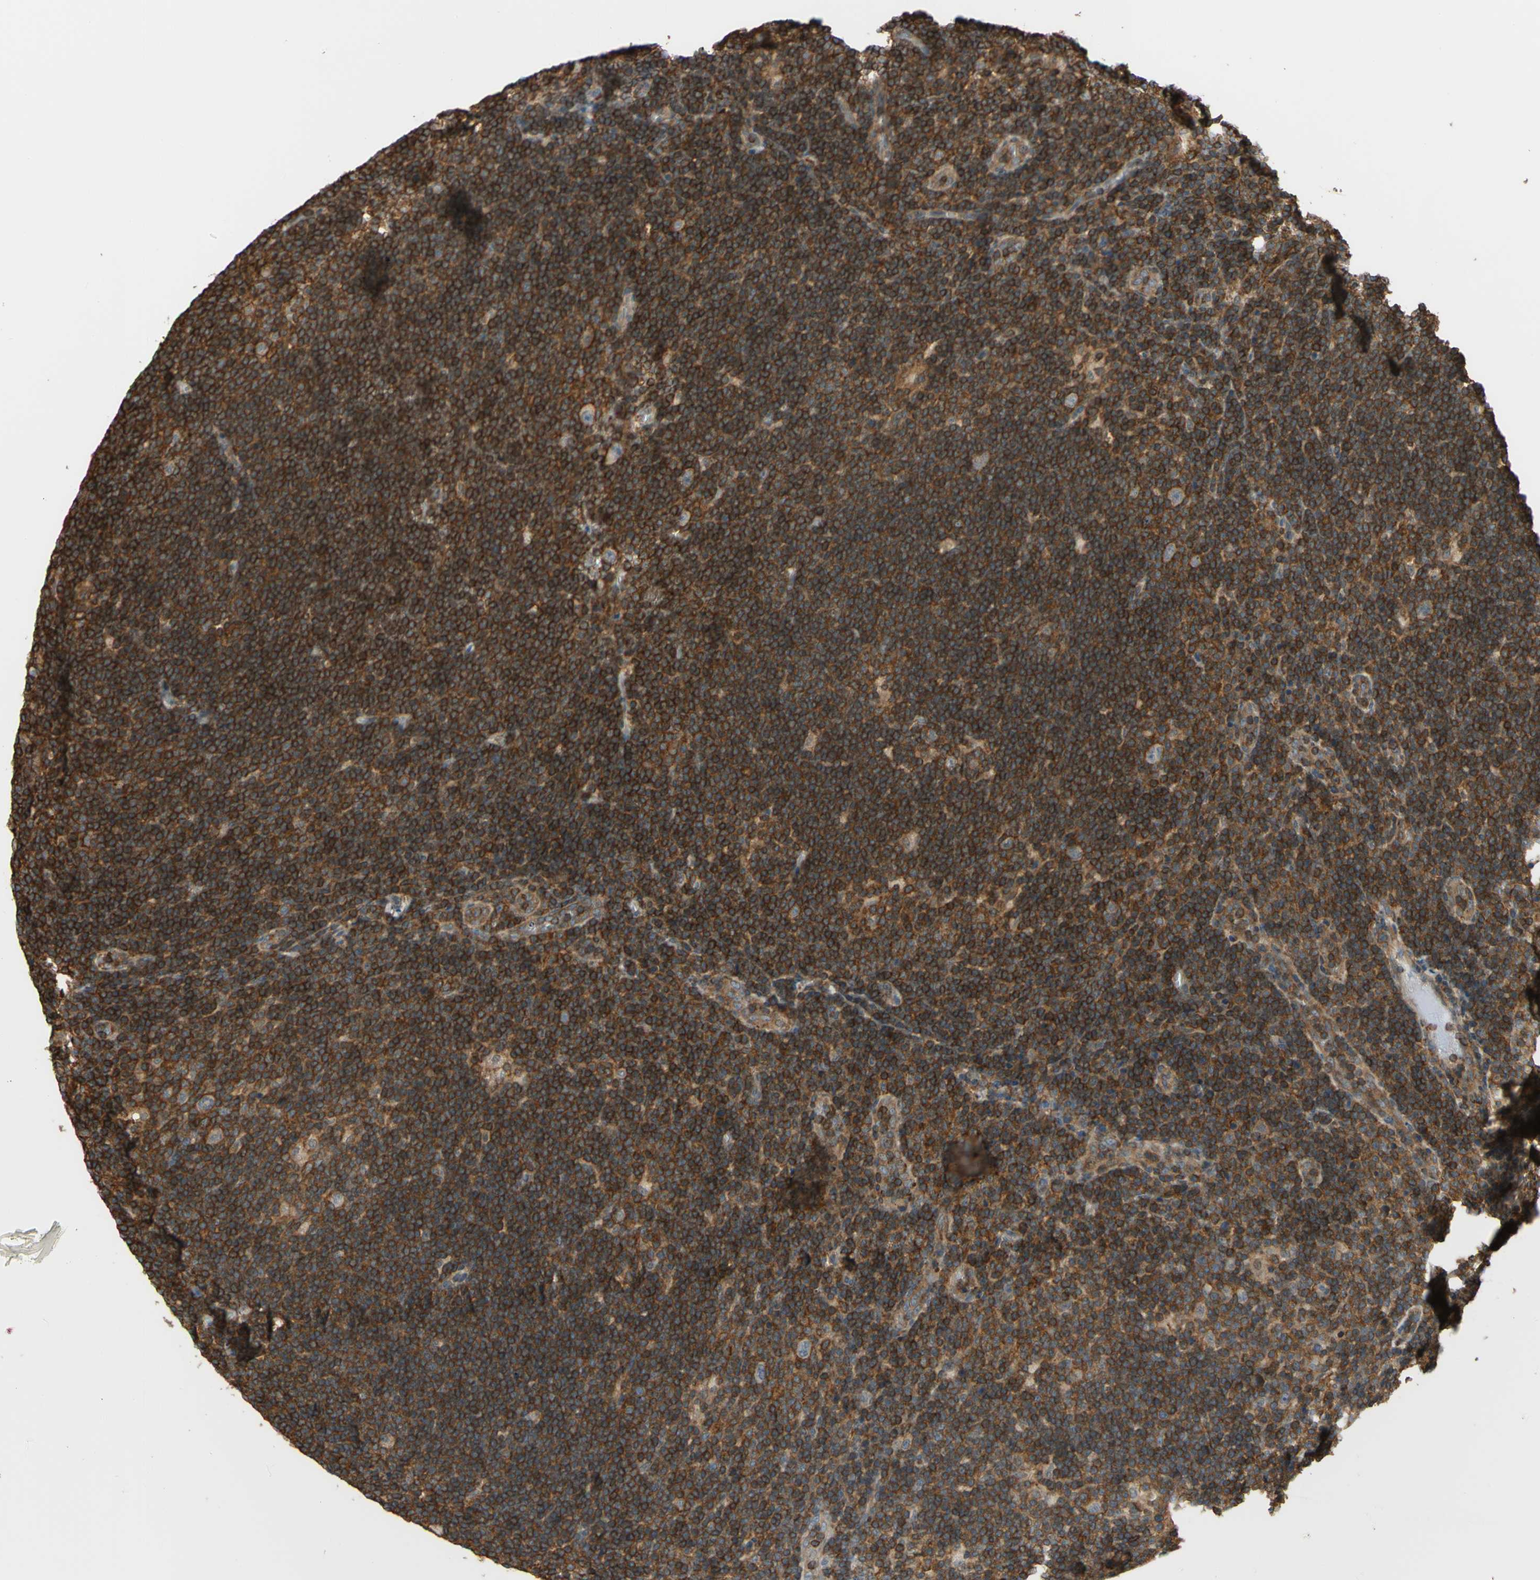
{"staining": {"intensity": "weak", "quantity": ">75%", "location": "cytoplasmic/membranous"}, "tissue": "lymphoma", "cell_type": "Tumor cells", "image_type": "cancer", "snomed": [{"axis": "morphology", "description": "Hodgkin's disease, NOS"}, {"axis": "topography", "description": "Lymph node"}], "caption": "Brown immunohistochemical staining in human lymphoma shows weak cytoplasmic/membranous expression in about >75% of tumor cells.", "gene": "ADD3", "patient": {"sex": "female", "age": 57}}